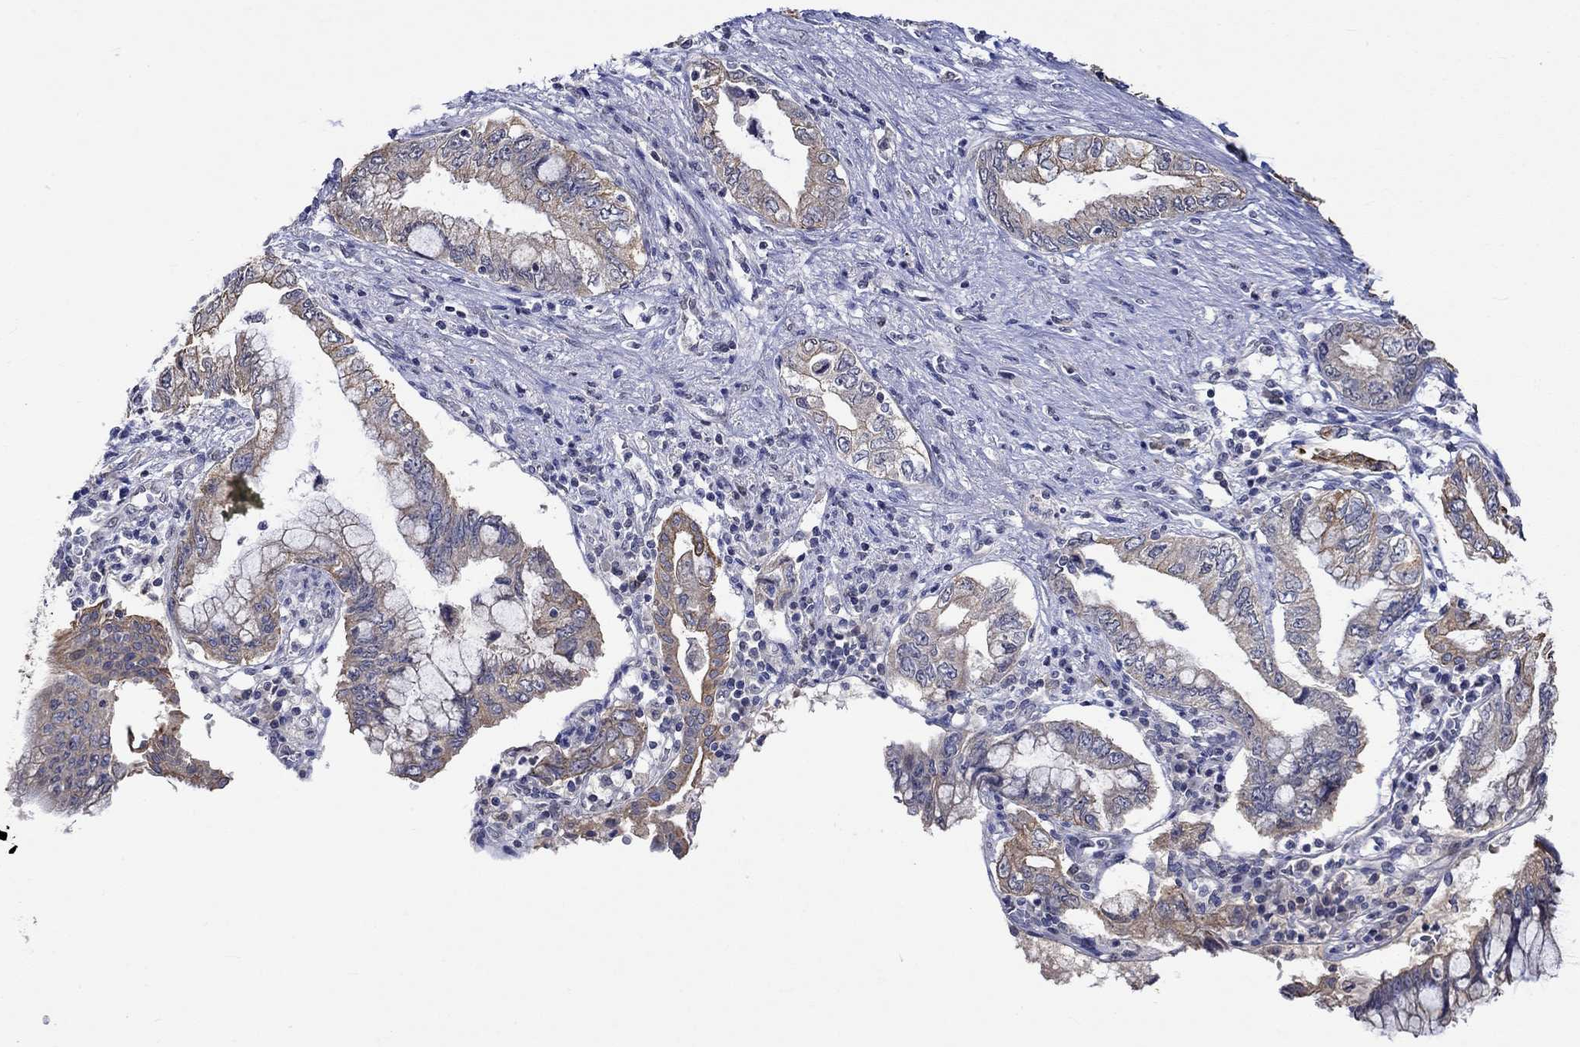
{"staining": {"intensity": "moderate", "quantity": "<25%", "location": "cytoplasmic/membranous"}, "tissue": "pancreatic cancer", "cell_type": "Tumor cells", "image_type": "cancer", "snomed": [{"axis": "morphology", "description": "Adenocarcinoma, NOS"}, {"axis": "topography", "description": "Pancreas"}], "caption": "Pancreatic adenocarcinoma stained with IHC displays moderate cytoplasmic/membranous staining in about <25% of tumor cells. (DAB = brown stain, brightfield microscopy at high magnification).", "gene": "DDX3Y", "patient": {"sex": "female", "age": 73}}